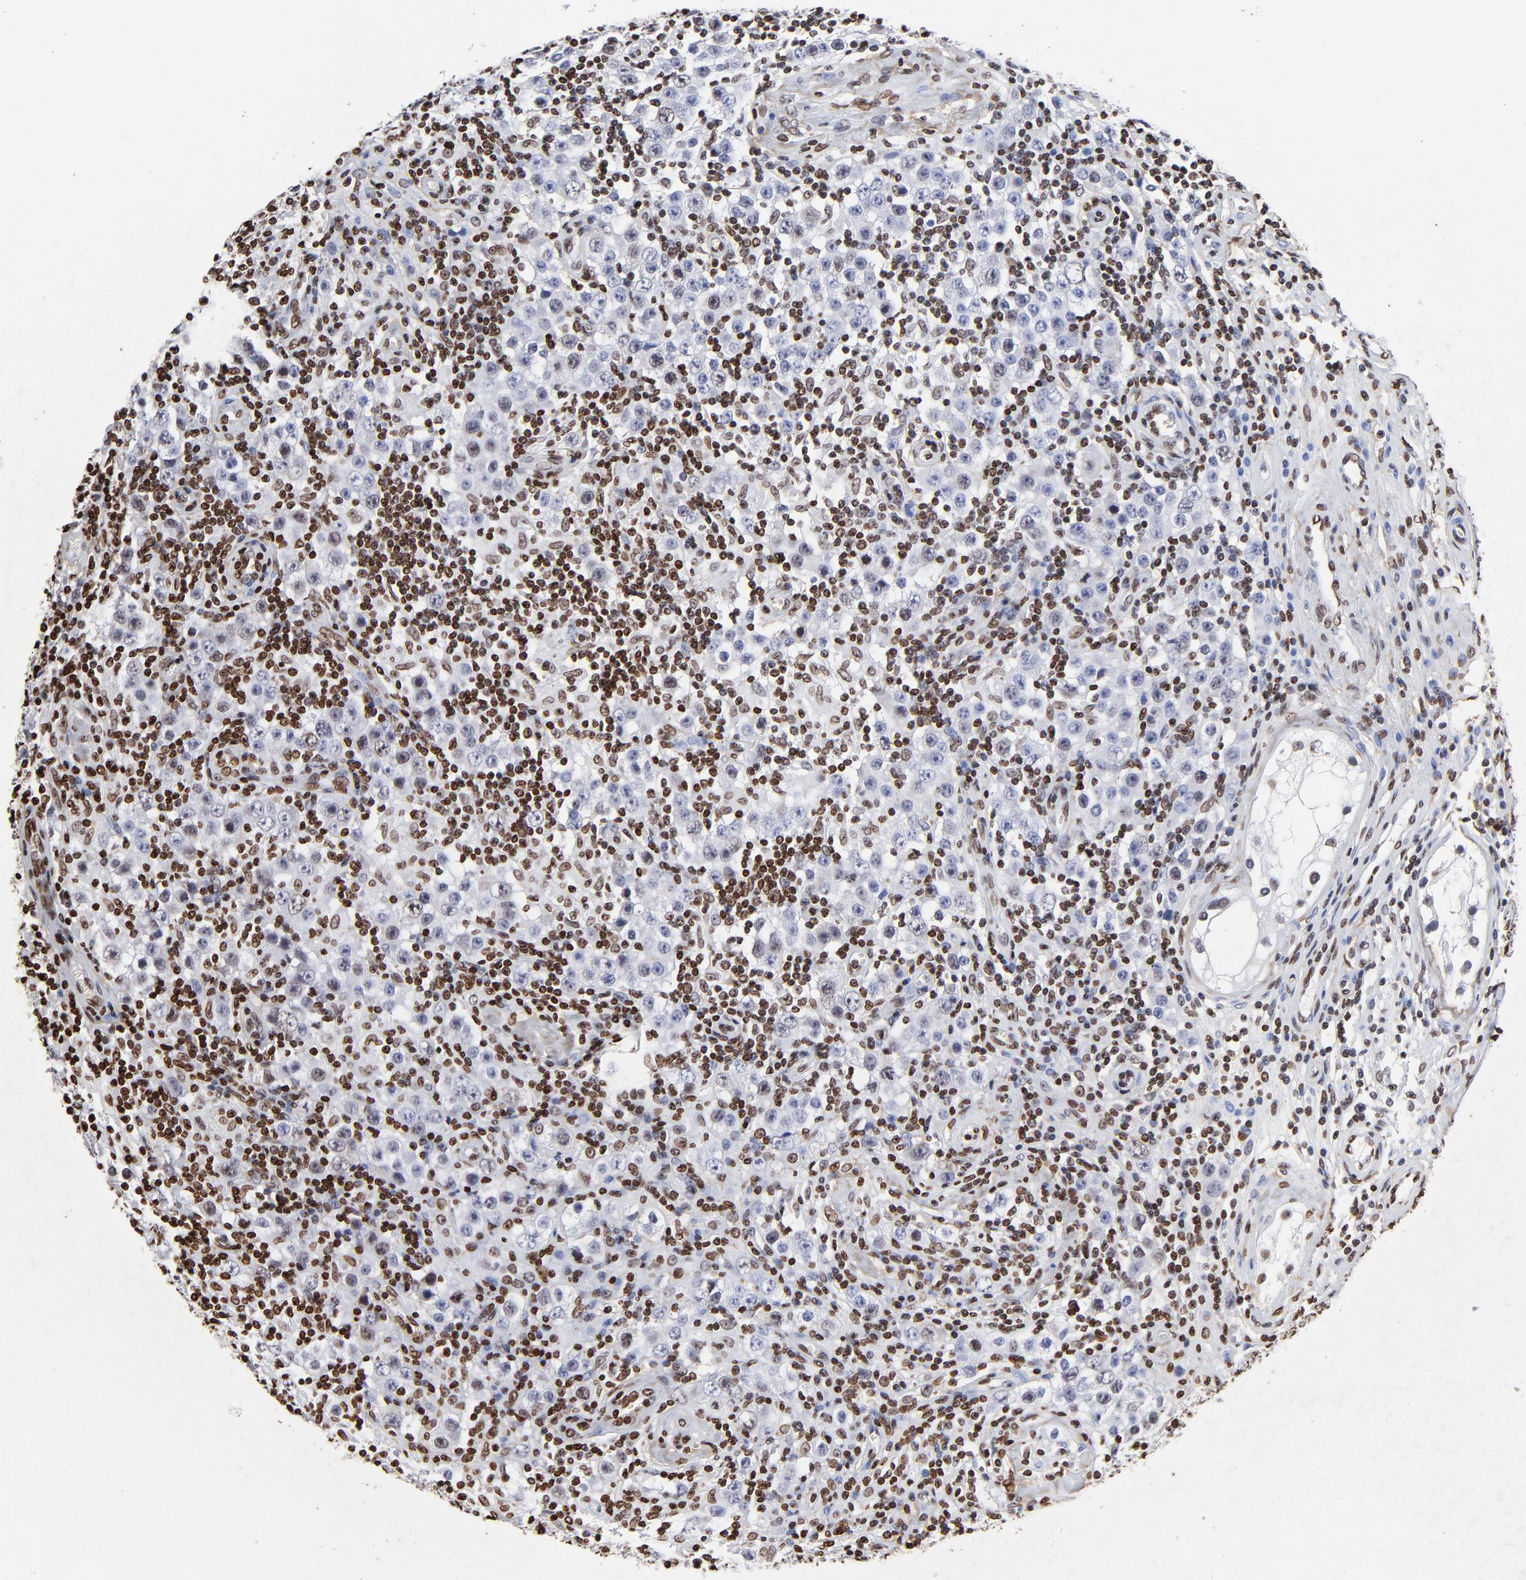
{"staining": {"intensity": "weak", "quantity": "<25%", "location": "nuclear"}, "tissue": "testis cancer", "cell_type": "Tumor cells", "image_type": "cancer", "snomed": [{"axis": "morphology", "description": "Seminoma, NOS"}, {"axis": "topography", "description": "Testis"}], "caption": "This image is of seminoma (testis) stained with immunohistochemistry to label a protein in brown with the nuclei are counter-stained blue. There is no expression in tumor cells.", "gene": "FBH1", "patient": {"sex": "male", "age": 32}}